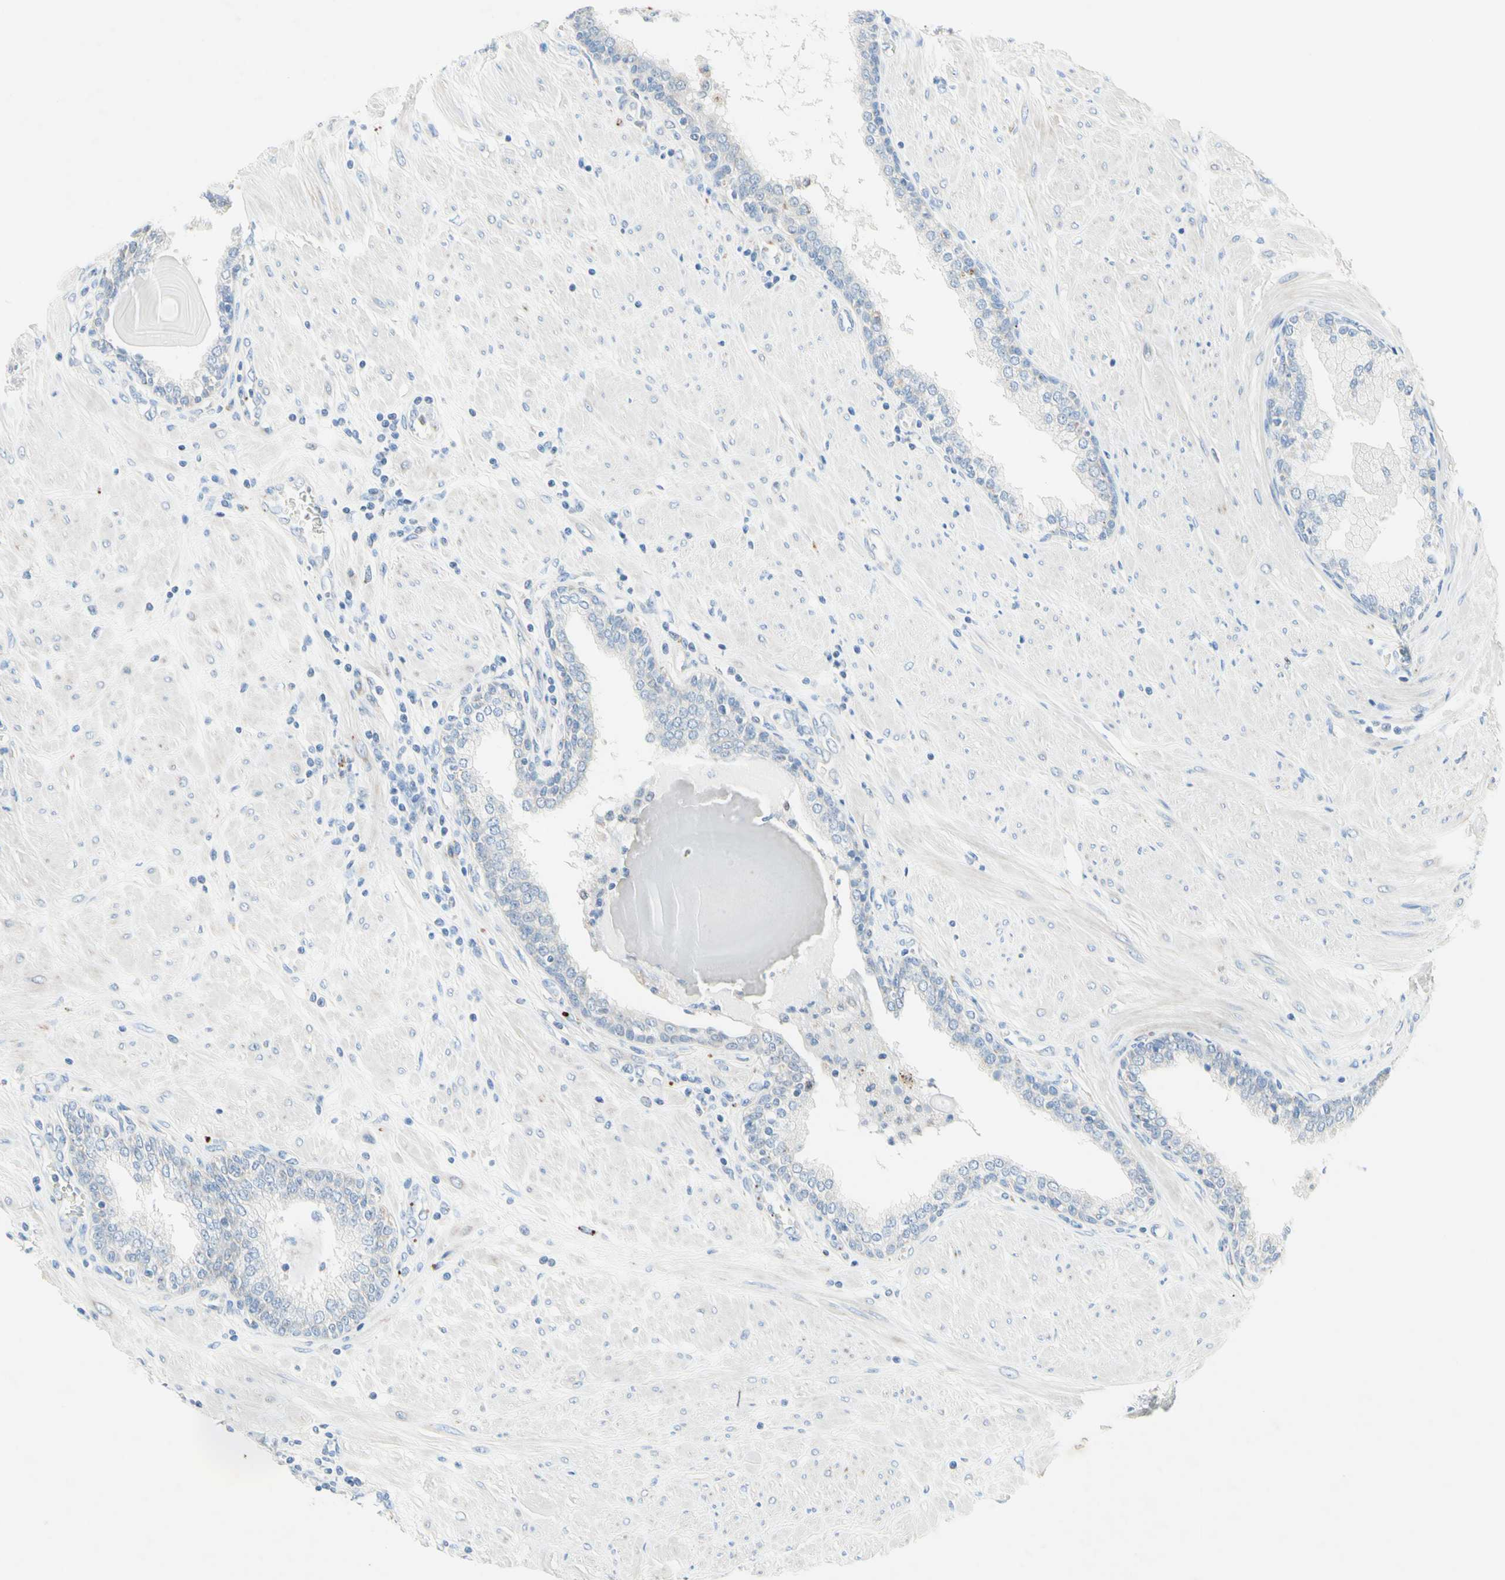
{"staining": {"intensity": "weak", "quantity": "25%-75%", "location": "cytoplasmic/membranous"}, "tissue": "prostate", "cell_type": "Glandular cells", "image_type": "normal", "snomed": [{"axis": "morphology", "description": "Normal tissue, NOS"}, {"axis": "topography", "description": "Prostate"}], "caption": "Immunohistochemistry (IHC) (DAB) staining of unremarkable human prostate reveals weak cytoplasmic/membranous protein positivity in approximately 25%-75% of glandular cells.", "gene": "MFF", "patient": {"sex": "male", "age": 51}}